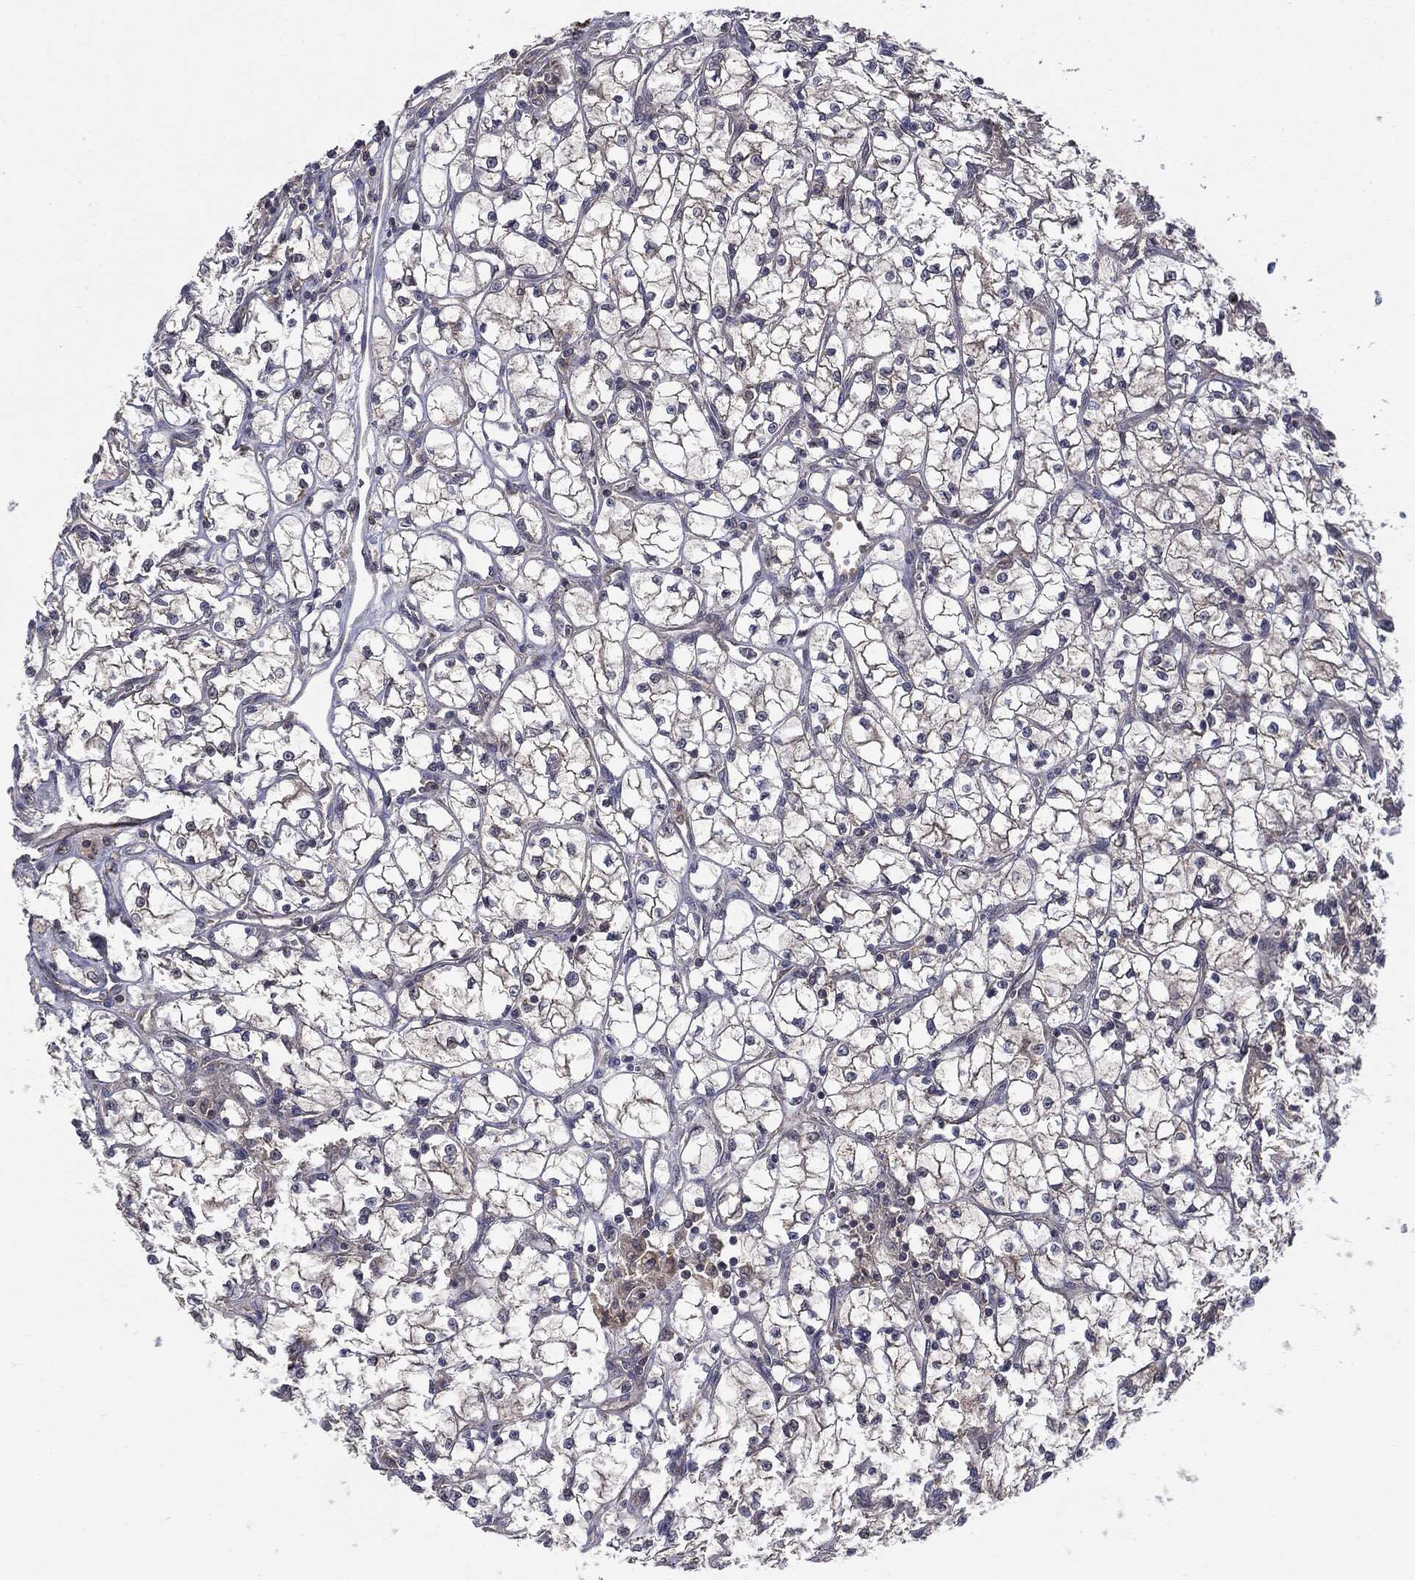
{"staining": {"intensity": "negative", "quantity": "none", "location": "none"}, "tissue": "renal cancer", "cell_type": "Tumor cells", "image_type": "cancer", "snomed": [{"axis": "morphology", "description": "Adenocarcinoma, NOS"}, {"axis": "topography", "description": "Kidney"}], "caption": "Micrograph shows no significant protein positivity in tumor cells of renal adenocarcinoma.", "gene": "PTPA", "patient": {"sex": "female", "age": 64}}